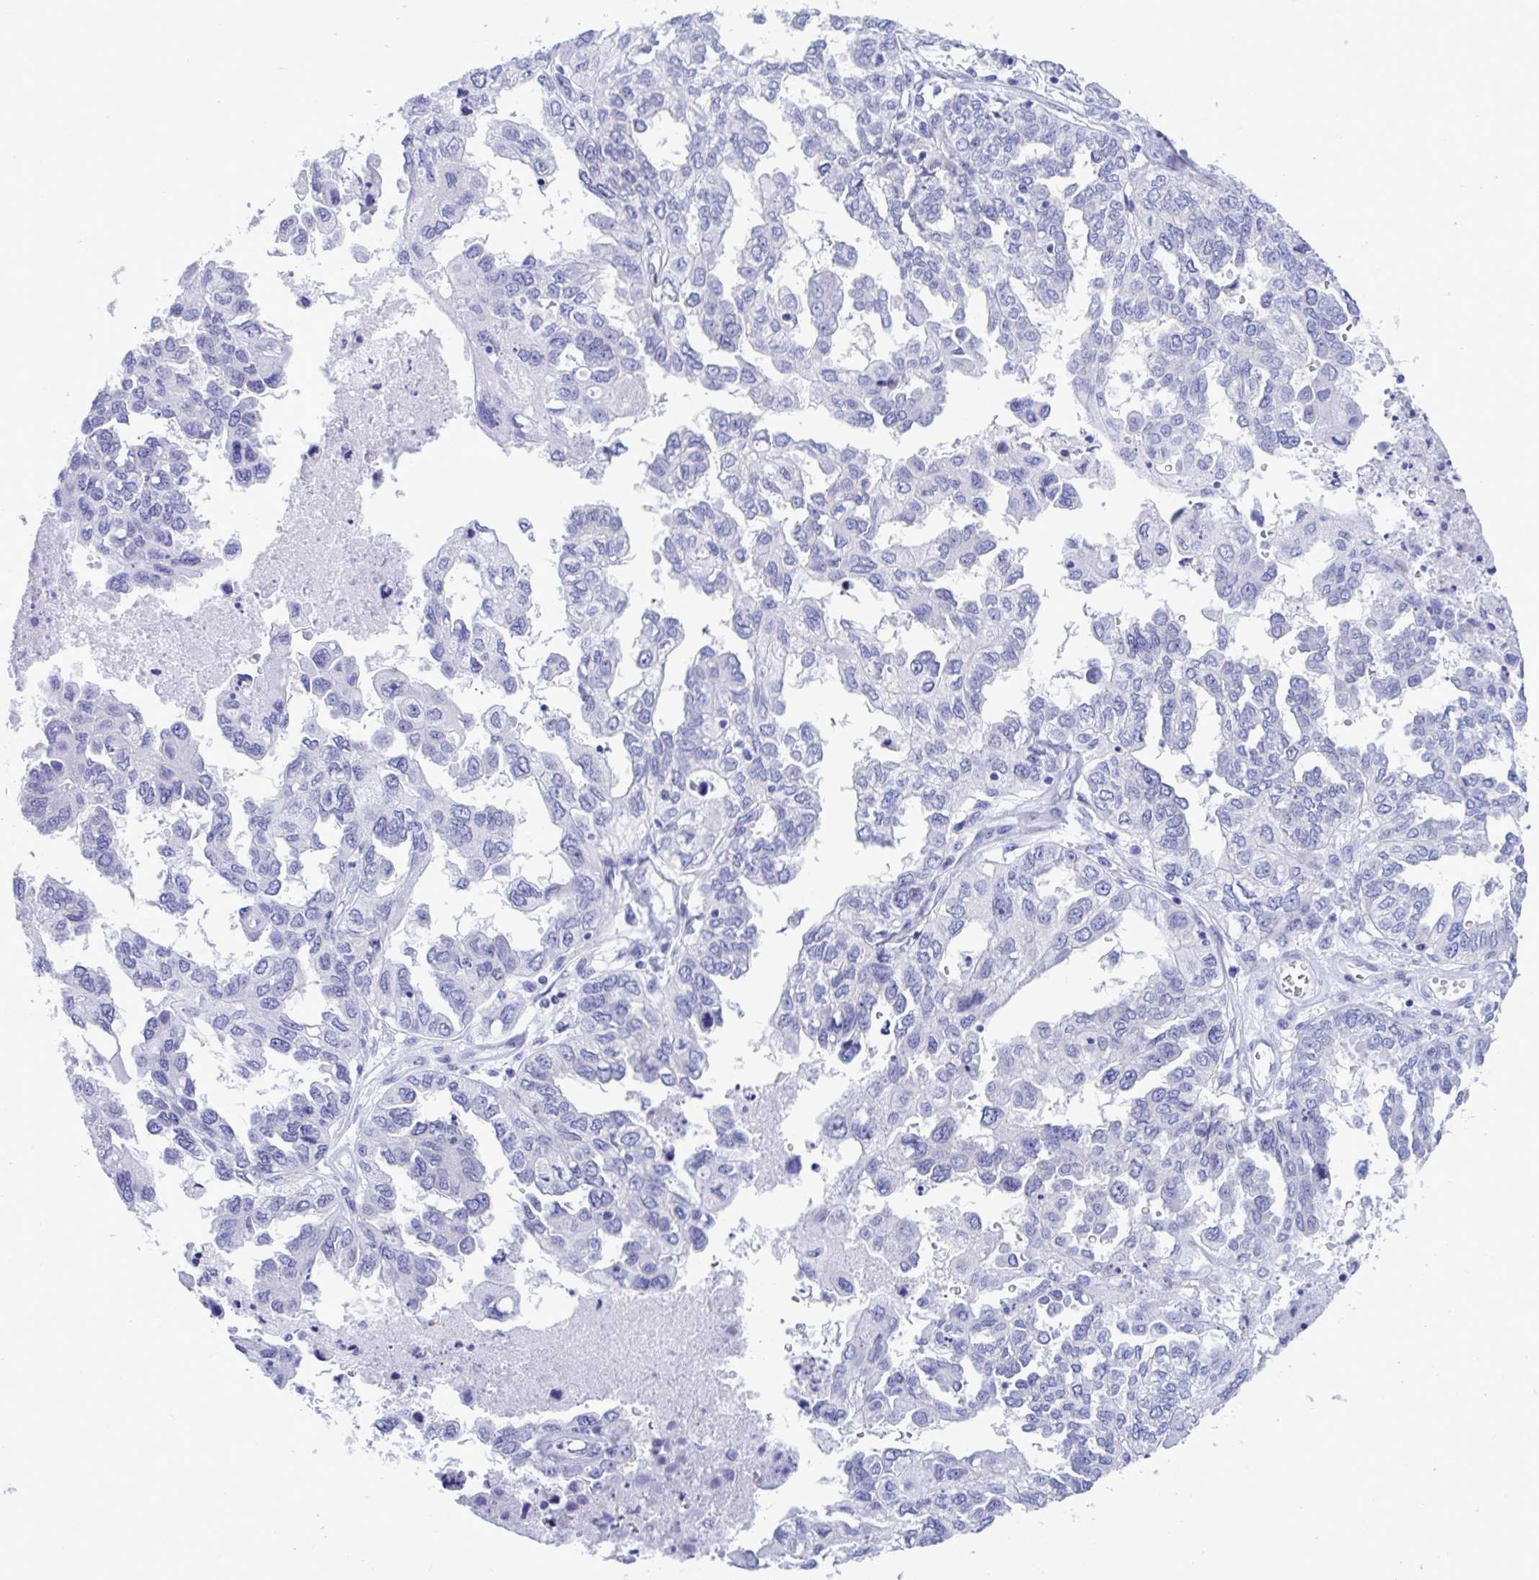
{"staining": {"intensity": "negative", "quantity": "none", "location": "none"}, "tissue": "ovarian cancer", "cell_type": "Tumor cells", "image_type": "cancer", "snomed": [{"axis": "morphology", "description": "Cystadenocarcinoma, serous, NOS"}, {"axis": "topography", "description": "Ovary"}], "caption": "This is a micrograph of IHC staining of ovarian cancer (serous cystadenocarcinoma), which shows no expression in tumor cells.", "gene": "TTC30B", "patient": {"sex": "female", "age": 53}}